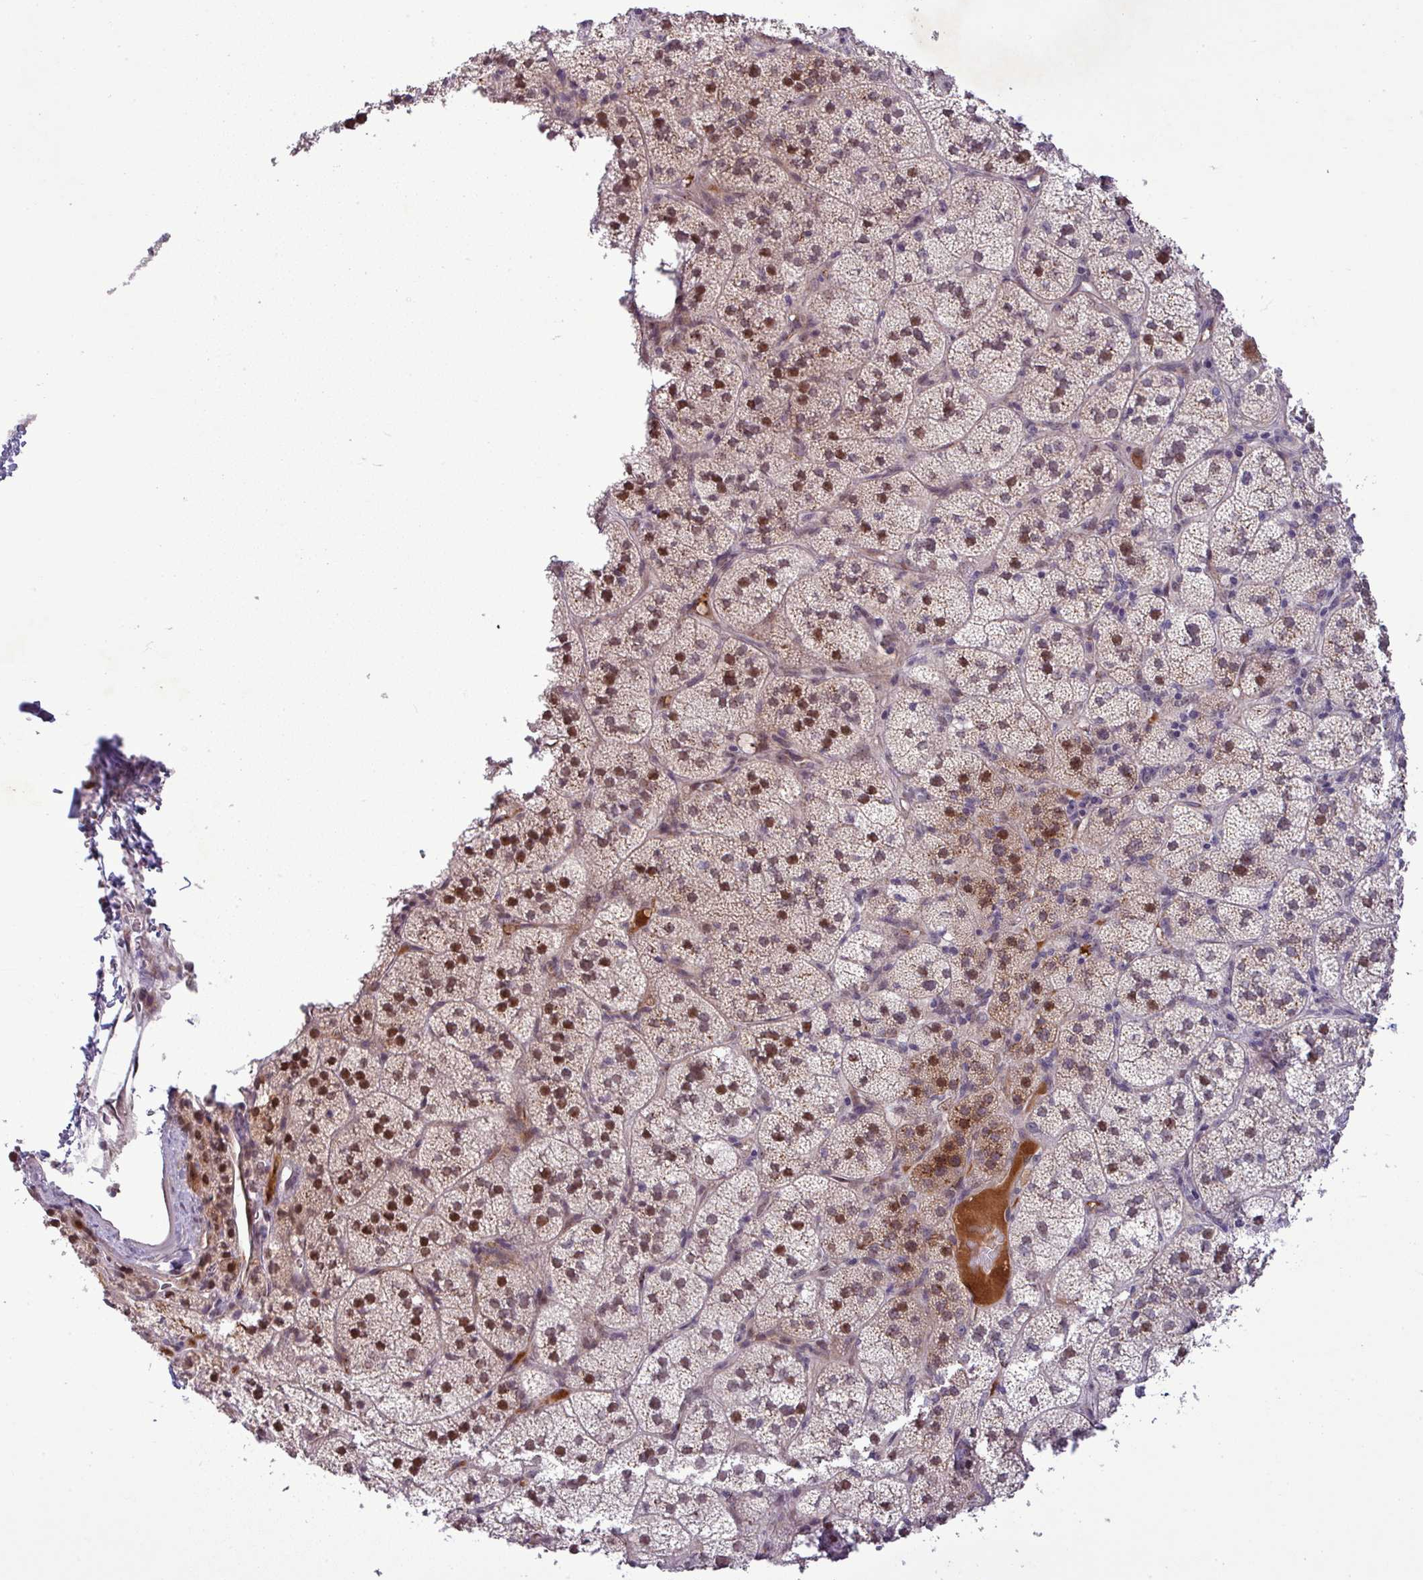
{"staining": {"intensity": "moderate", "quantity": ">75%", "location": "cytoplasmic/membranous,nuclear"}, "tissue": "adrenal gland", "cell_type": "Glandular cells", "image_type": "normal", "snomed": [{"axis": "morphology", "description": "Normal tissue, NOS"}, {"axis": "topography", "description": "Adrenal gland"}], "caption": "This histopathology image reveals immunohistochemistry staining of normal human adrenal gland, with medium moderate cytoplasmic/membranous,nuclear staining in approximately >75% of glandular cells.", "gene": "PCDH1", "patient": {"sex": "female", "age": 58}}